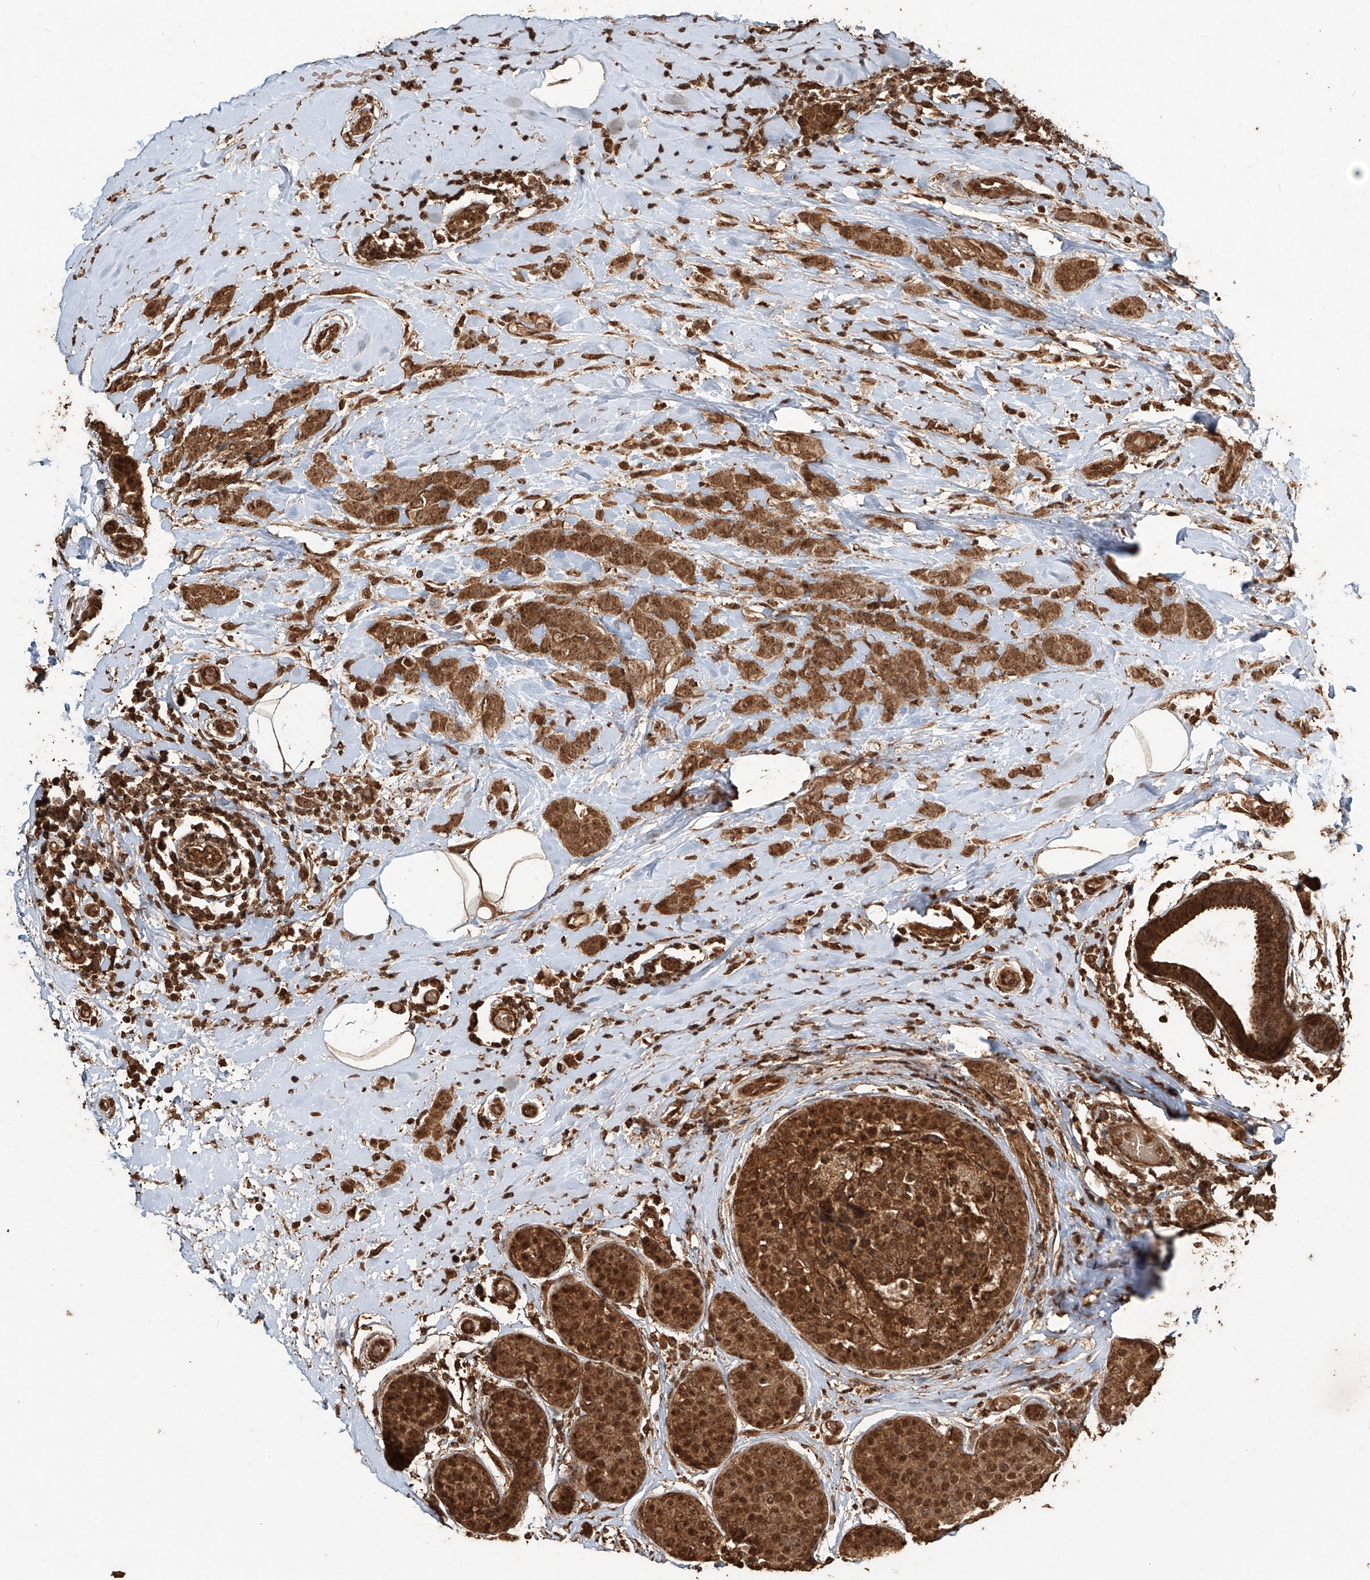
{"staining": {"intensity": "moderate", "quantity": ">75%", "location": "cytoplasmic/membranous,nuclear"}, "tissue": "breast cancer", "cell_type": "Tumor cells", "image_type": "cancer", "snomed": [{"axis": "morphology", "description": "Lobular carcinoma, in situ"}, {"axis": "morphology", "description": "Lobular carcinoma"}, {"axis": "topography", "description": "Breast"}], "caption": "Immunohistochemistry image of human lobular carcinoma (breast) stained for a protein (brown), which exhibits medium levels of moderate cytoplasmic/membranous and nuclear expression in about >75% of tumor cells.", "gene": "ZNF660", "patient": {"sex": "female", "age": 41}}